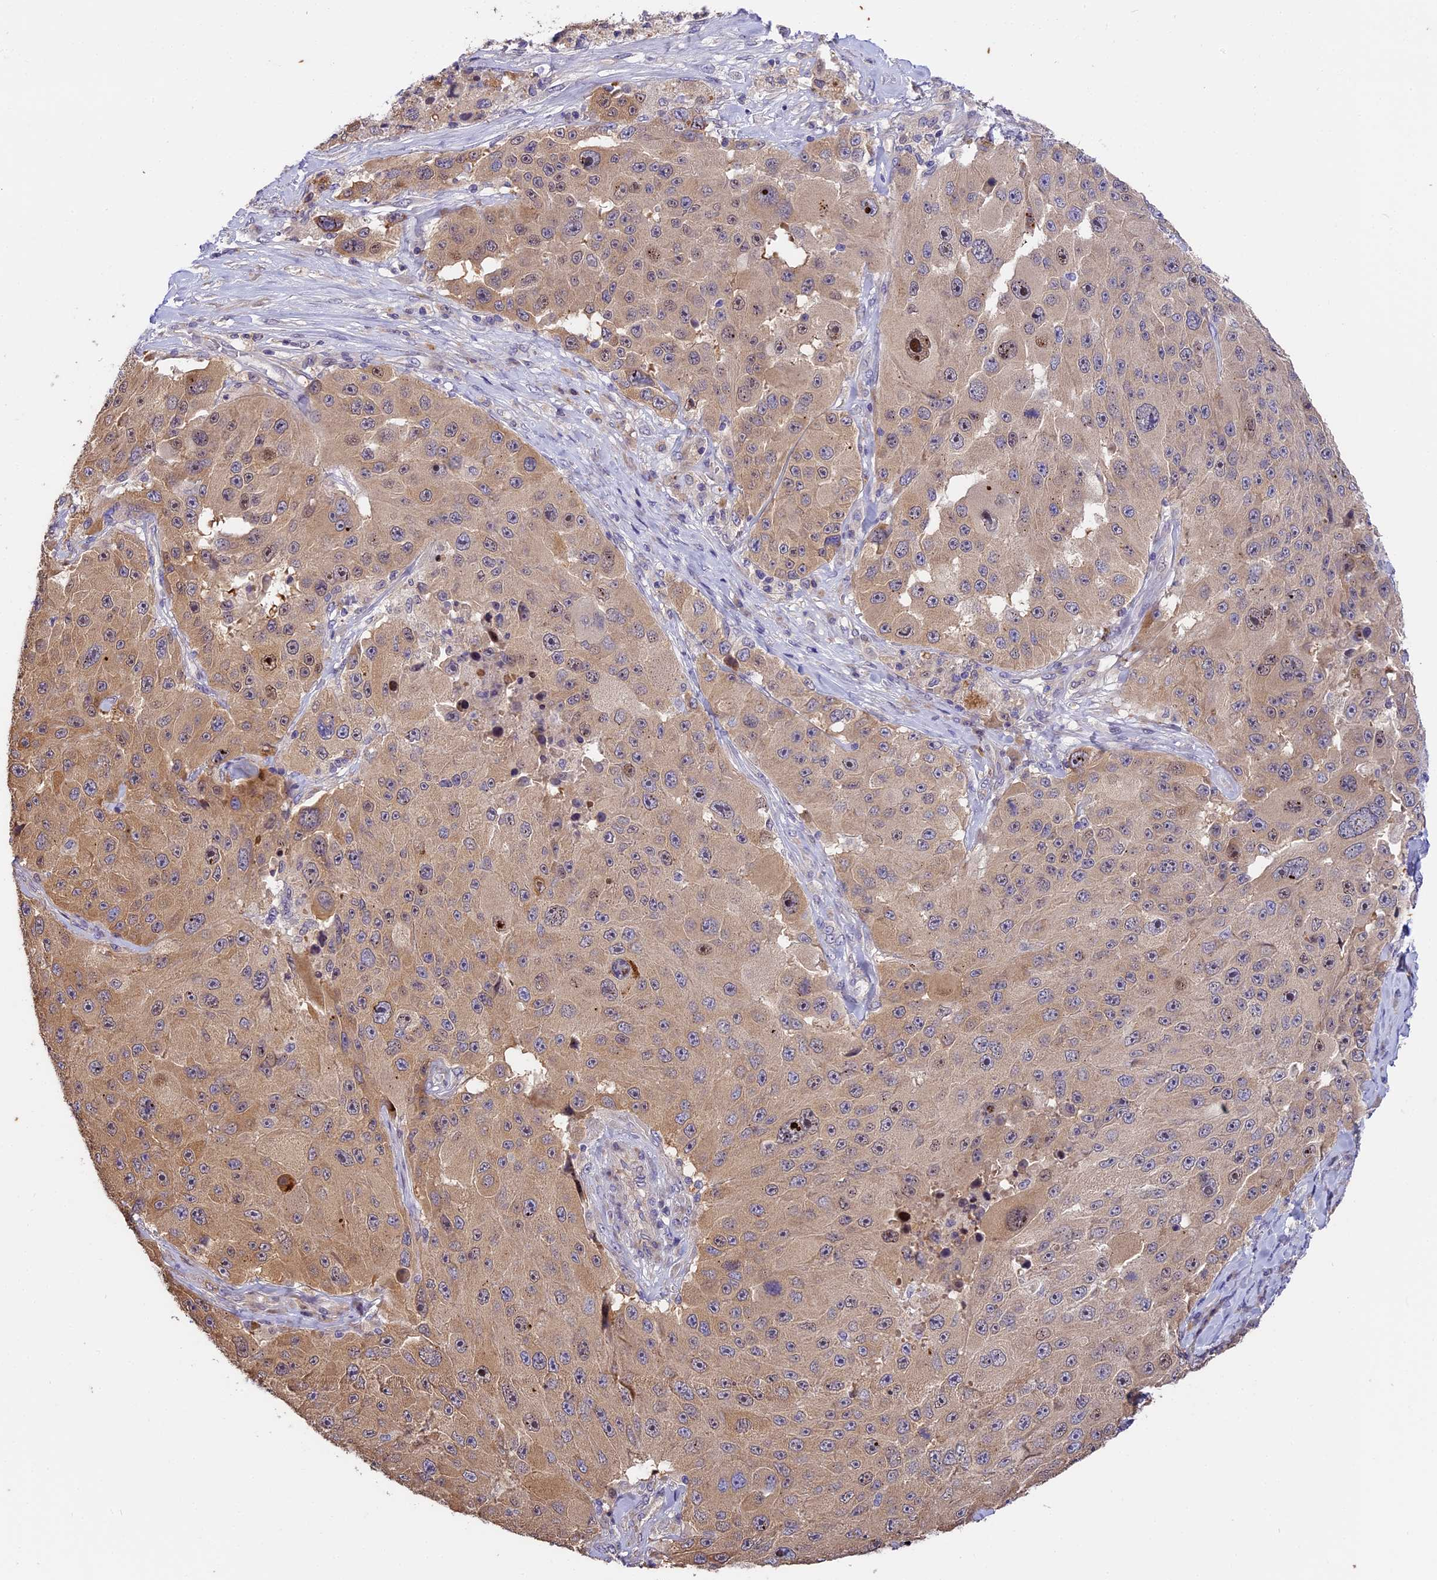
{"staining": {"intensity": "weak", "quantity": ">75%", "location": "cytoplasmic/membranous,nuclear"}, "tissue": "melanoma", "cell_type": "Tumor cells", "image_type": "cancer", "snomed": [{"axis": "morphology", "description": "Malignant melanoma, Metastatic site"}, {"axis": "topography", "description": "Lymph node"}], "caption": "A brown stain labels weak cytoplasmic/membranous and nuclear staining of a protein in human malignant melanoma (metastatic site) tumor cells. The protein is shown in brown color, while the nuclei are stained blue.", "gene": "BSCL2", "patient": {"sex": "male", "age": 62}}